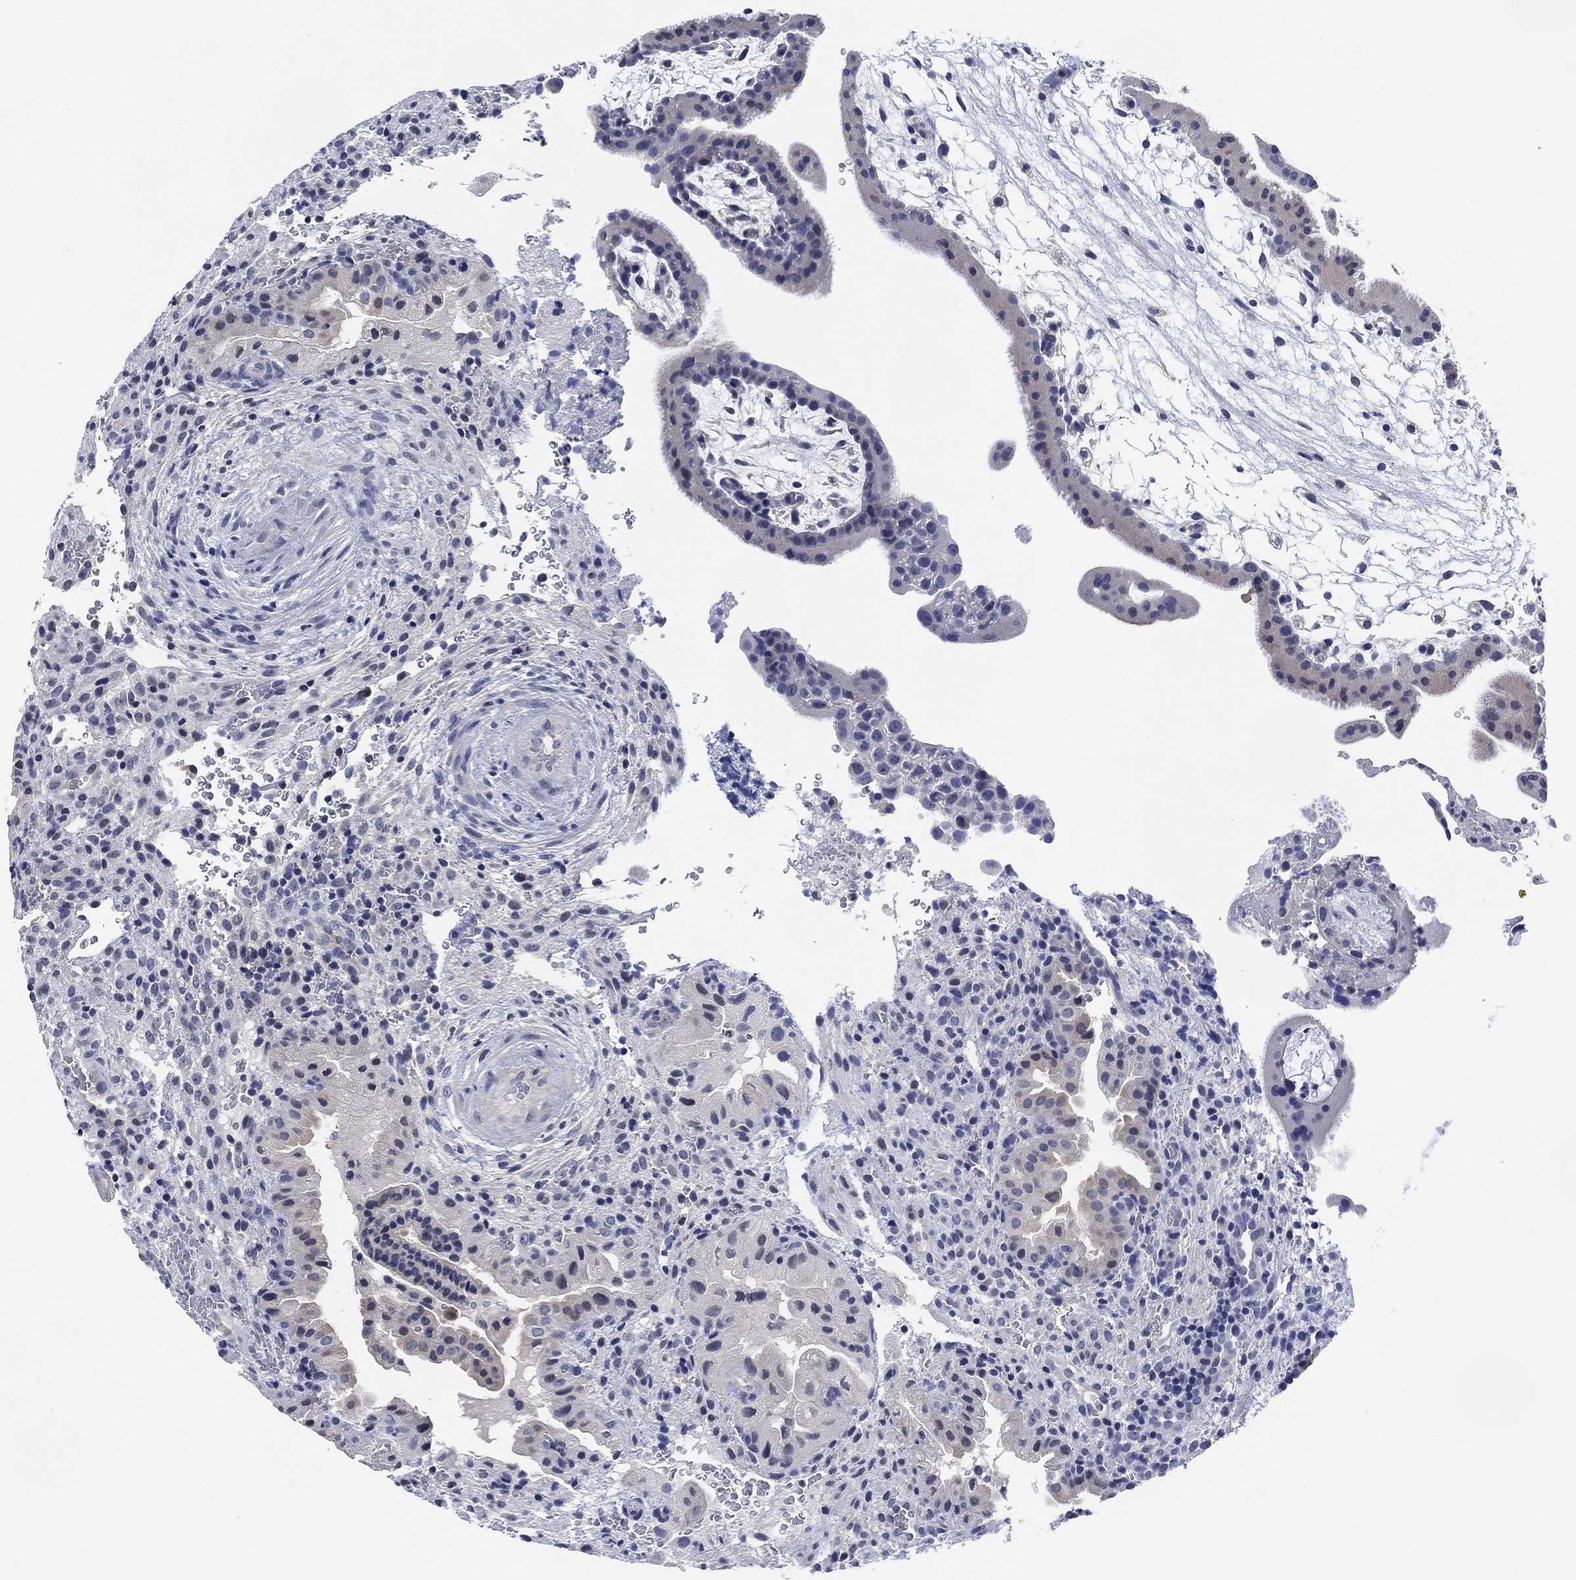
{"staining": {"intensity": "negative", "quantity": "none", "location": "none"}, "tissue": "placenta", "cell_type": "Decidual cells", "image_type": "normal", "snomed": [{"axis": "morphology", "description": "Normal tissue, NOS"}, {"axis": "topography", "description": "Placenta"}], "caption": "DAB immunohistochemical staining of unremarkable human placenta shows no significant staining in decidual cells.", "gene": "DAZL", "patient": {"sex": "female", "age": 19}}